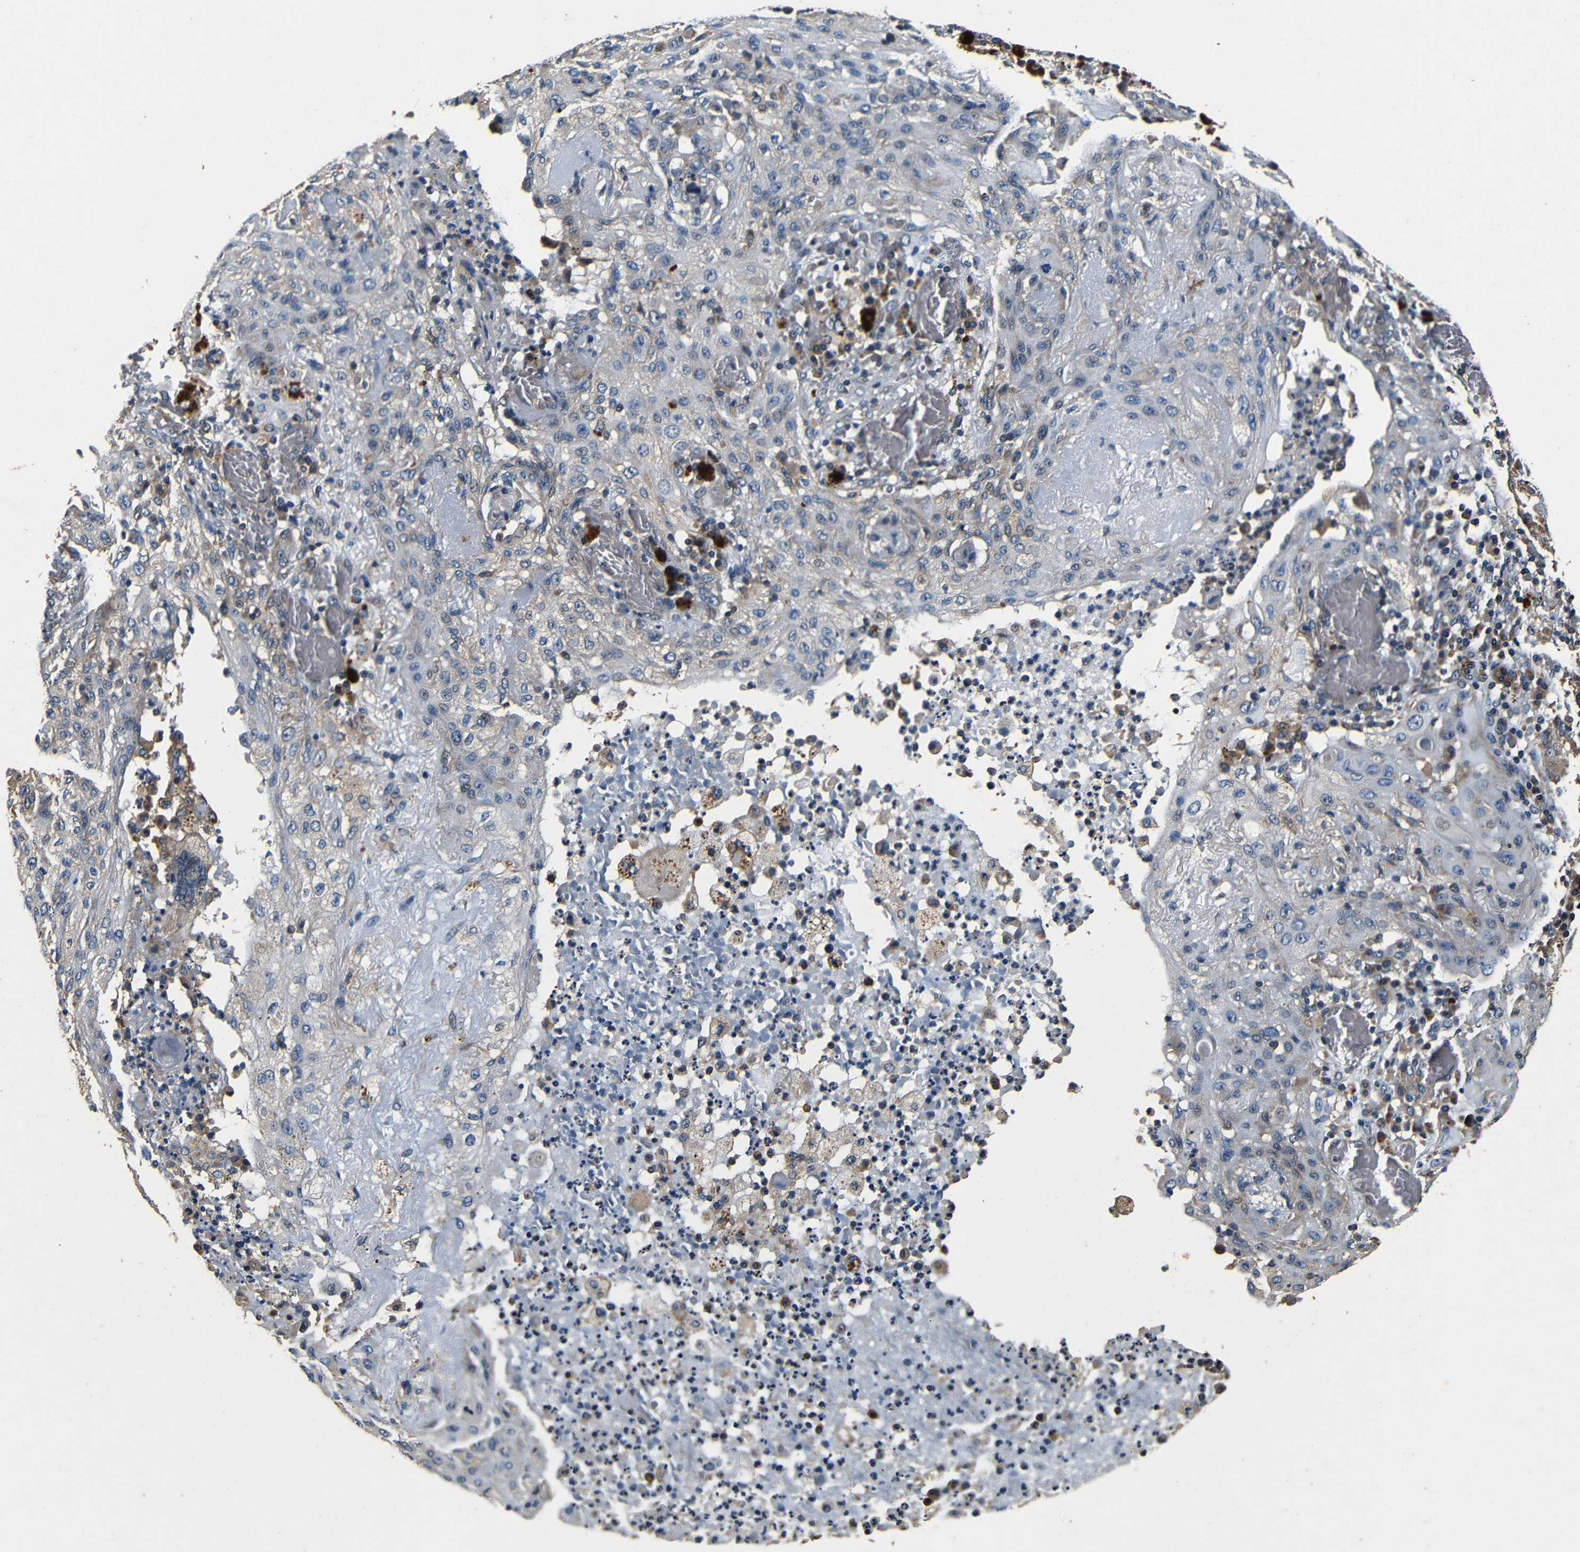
{"staining": {"intensity": "negative", "quantity": "none", "location": "none"}, "tissue": "lung cancer", "cell_type": "Tumor cells", "image_type": "cancer", "snomed": [{"axis": "morphology", "description": "Squamous cell carcinoma, NOS"}, {"axis": "topography", "description": "Lung"}], "caption": "This is an immunohistochemistry (IHC) image of lung cancer. There is no positivity in tumor cells.", "gene": "MTX1", "patient": {"sex": "female", "age": 47}}